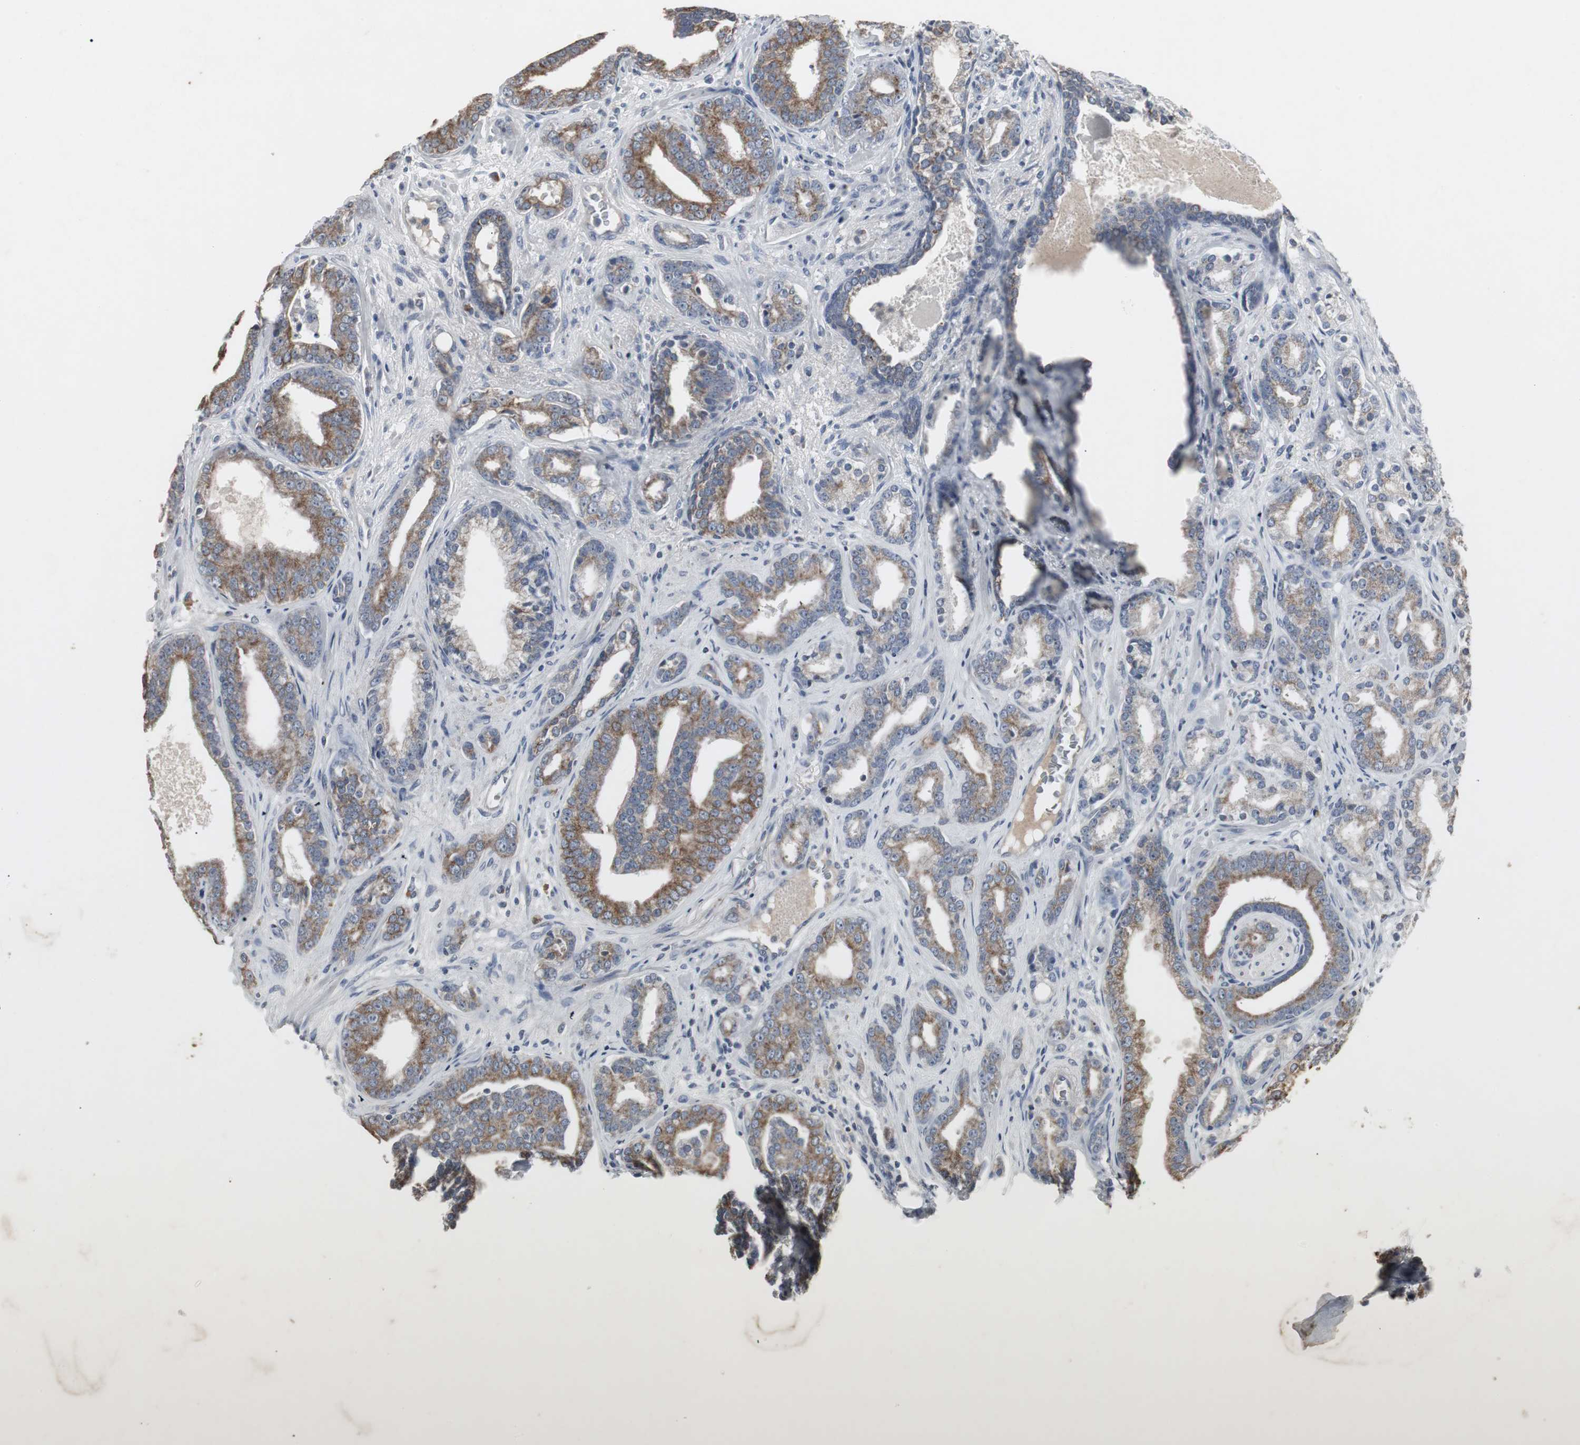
{"staining": {"intensity": "moderate", "quantity": ">75%", "location": "cytoplasmic/membranous"}, "tissue": "prostate cancer", "cell_type": "Tumor cells", "image_type": "cancer", "snomed": [{"axis": "morphology", "description": "Adenocarcinoma, Low grade"}, {"axis": "topography", "description": "Prostate"}], "caption": "Immunohistochemical staining of human adenocarcinoma (low-grade) (prostate) exhibits medium levels of moderate cytoplasmic/membranous expression in about >75% of tumor cells. (brown staining indicates protein expression, while blue staining denotes nuclei).", "gene": "ACAA1", "patient": {"sex": "male", "age": 63}}